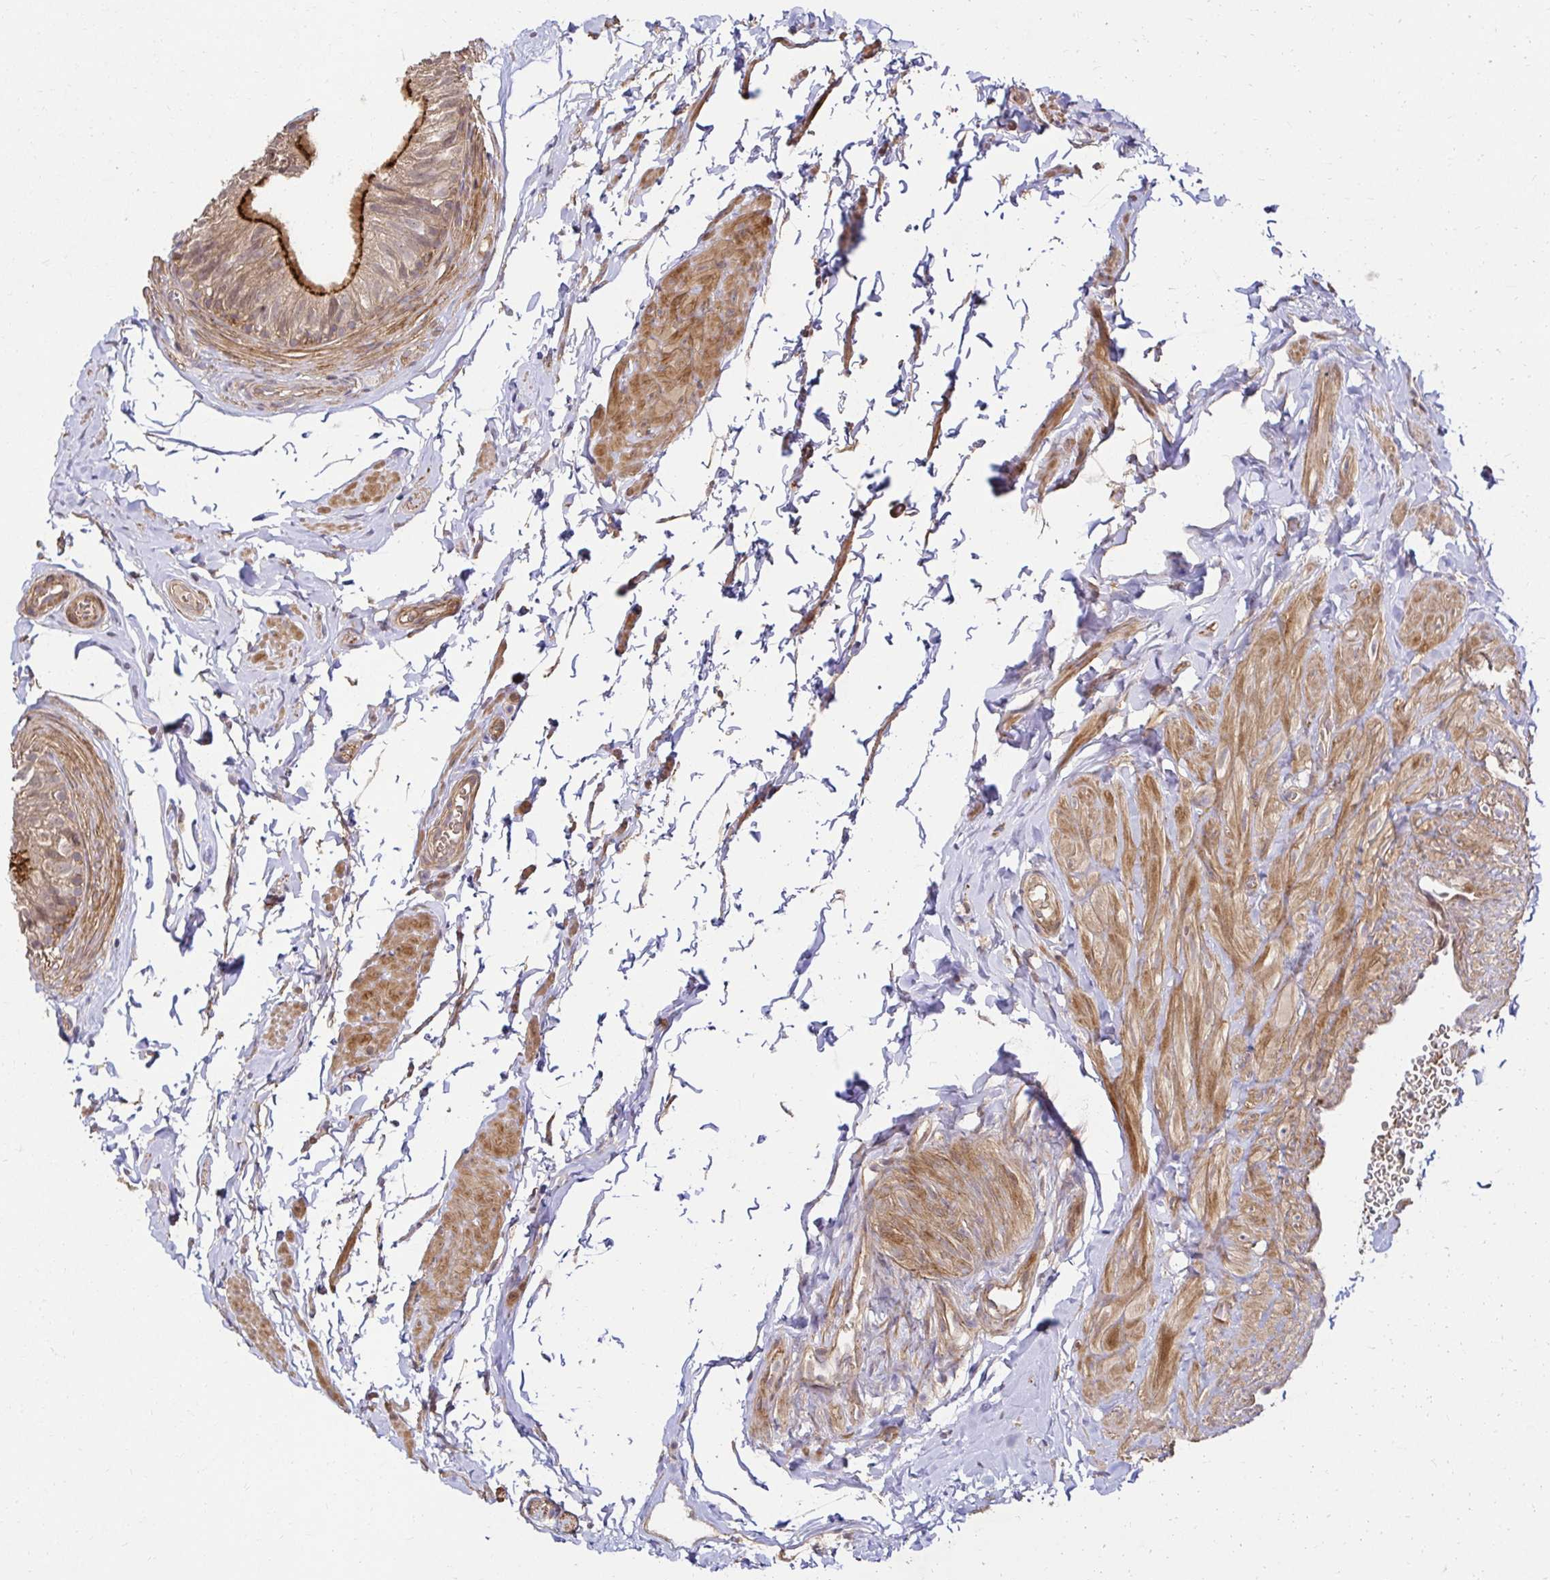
{"staining": {"intensity": "strong", "quantity": "25%-75%", "location": "cytoplasmic/membranous"}, "tissue": "epididymis", "cell_type": "Glandular cells", "image_type": "normal", "snomed": [{"axis": "morphology", "description": "Normal tissue, NOS"}, {"axis": "topography", "description": "Epididymis, spermatic cord, NOS"}, {"axis": "topography", "description": "Epididymis"}, {"axis": "topography", "description": "Peripheral nerve tissue"}], "caption": "Immunohistochemical staining of benign epididymis reveals strong cytoplasmic/membranous protein expression in approximately 25%-75% of glandular cells. The staining was performed using DAB to visualize the protein expression in brown, while the nuclei were stained in blue with hematoxylin (Magnification: 20x).", "gene": "PSMA4", "patient": {"sex": "male", "age": 29}}